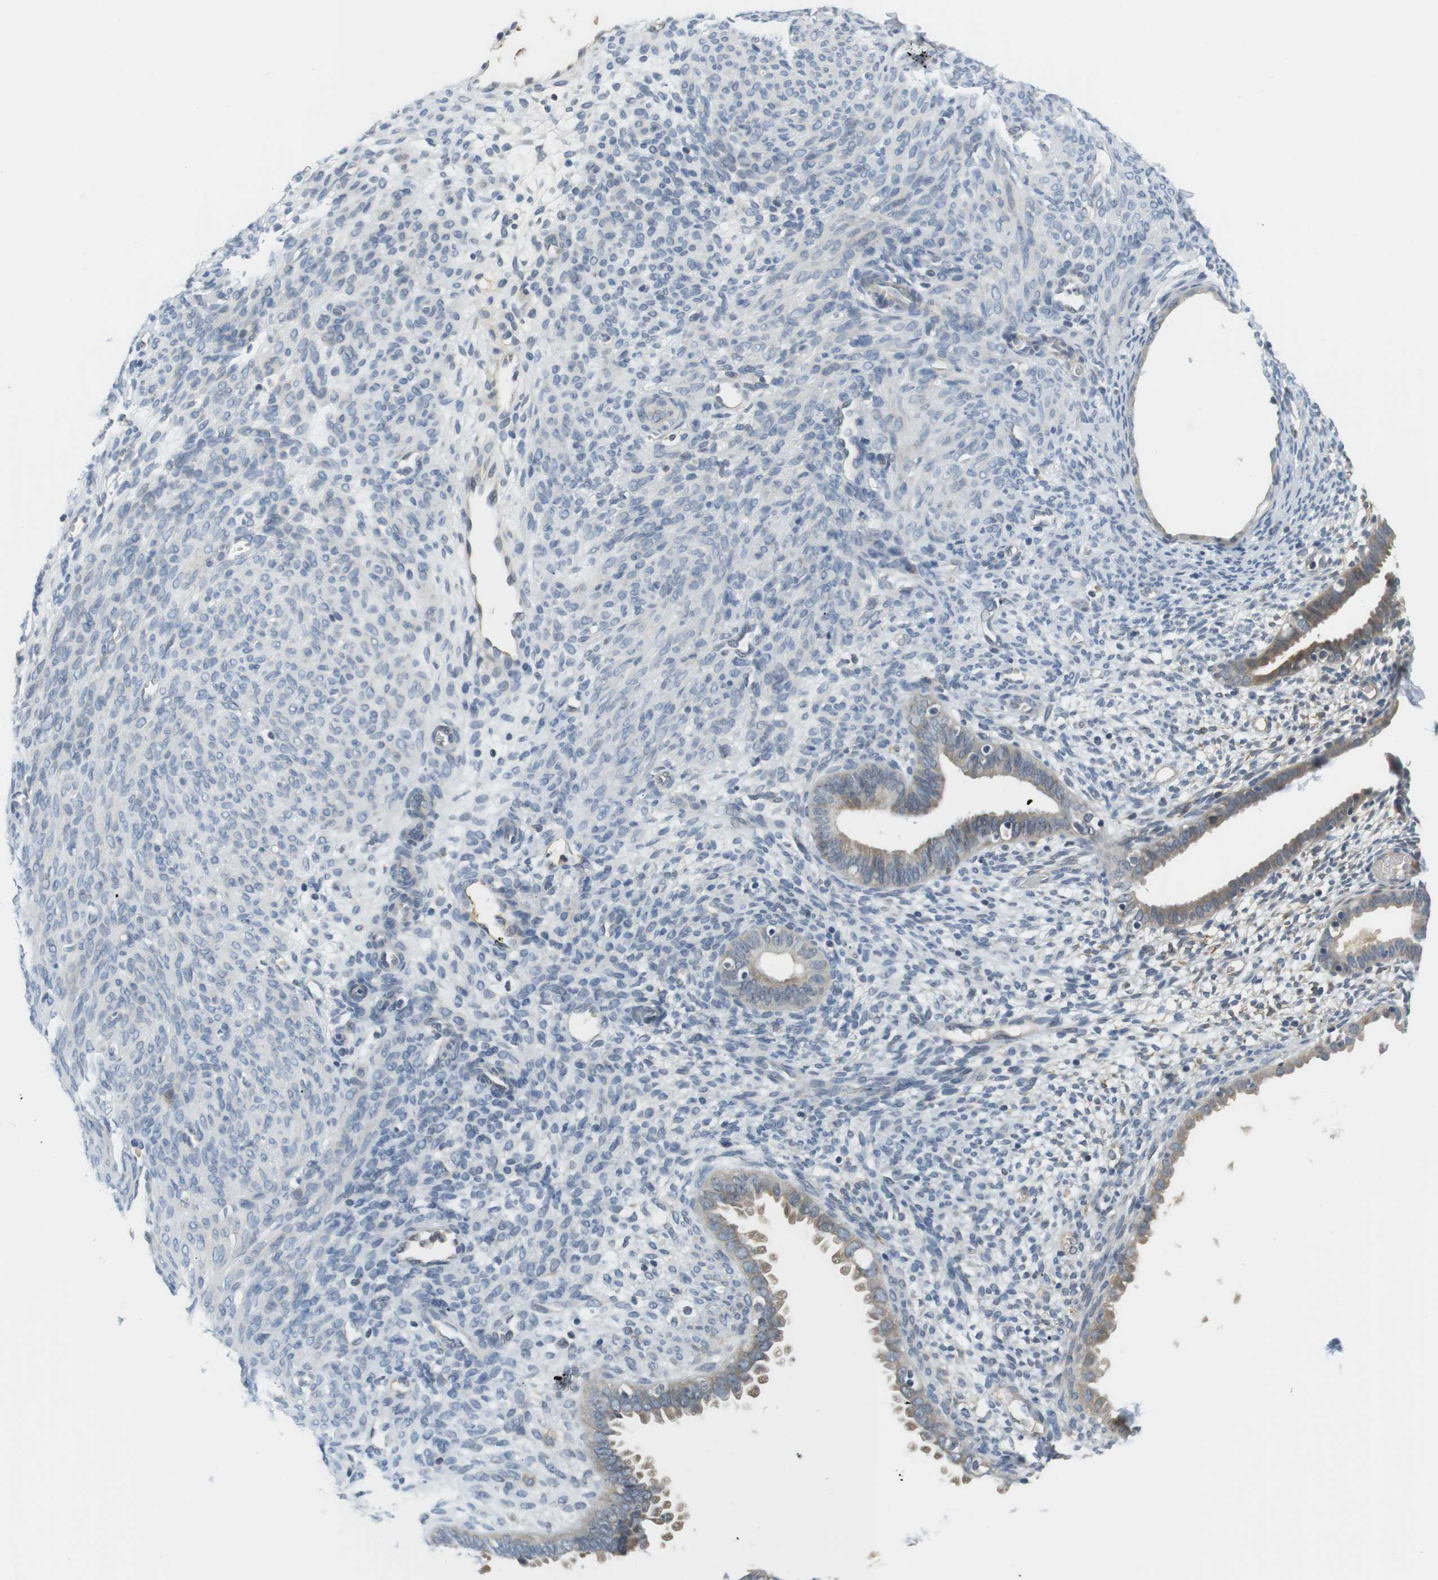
{"staining": {"intensity": "moderate", "quantity": "<25%", "location": "cytoplasmic/membranous"}, "tissue": "endometrium", "cell_type": "Cells in endometrial stroma", "image_type": "normal", "snomed": [{"axis": "morphology", "description": "Normal tissue, NOS"}, {"axis": "morphology", "description": "Atrophy, NOS"}, {"axis": "topography", "description": "Uterus"}, {"axis": "topography", "description": "Endometrium"}], "caption": "Brown immunohistochemical staining in normal human endometrium displays moderate cytoplasmic/membranous staining in about <25% of cells in endometrial stroma. Using DAB (3,3'-diaminobenzidine) (brown) and hematoxylin (blue) stains, captured at high magnification using brightfield microscopy.", "gene": "WNT7A", "patient": {"sex": "female", "age": 68}}